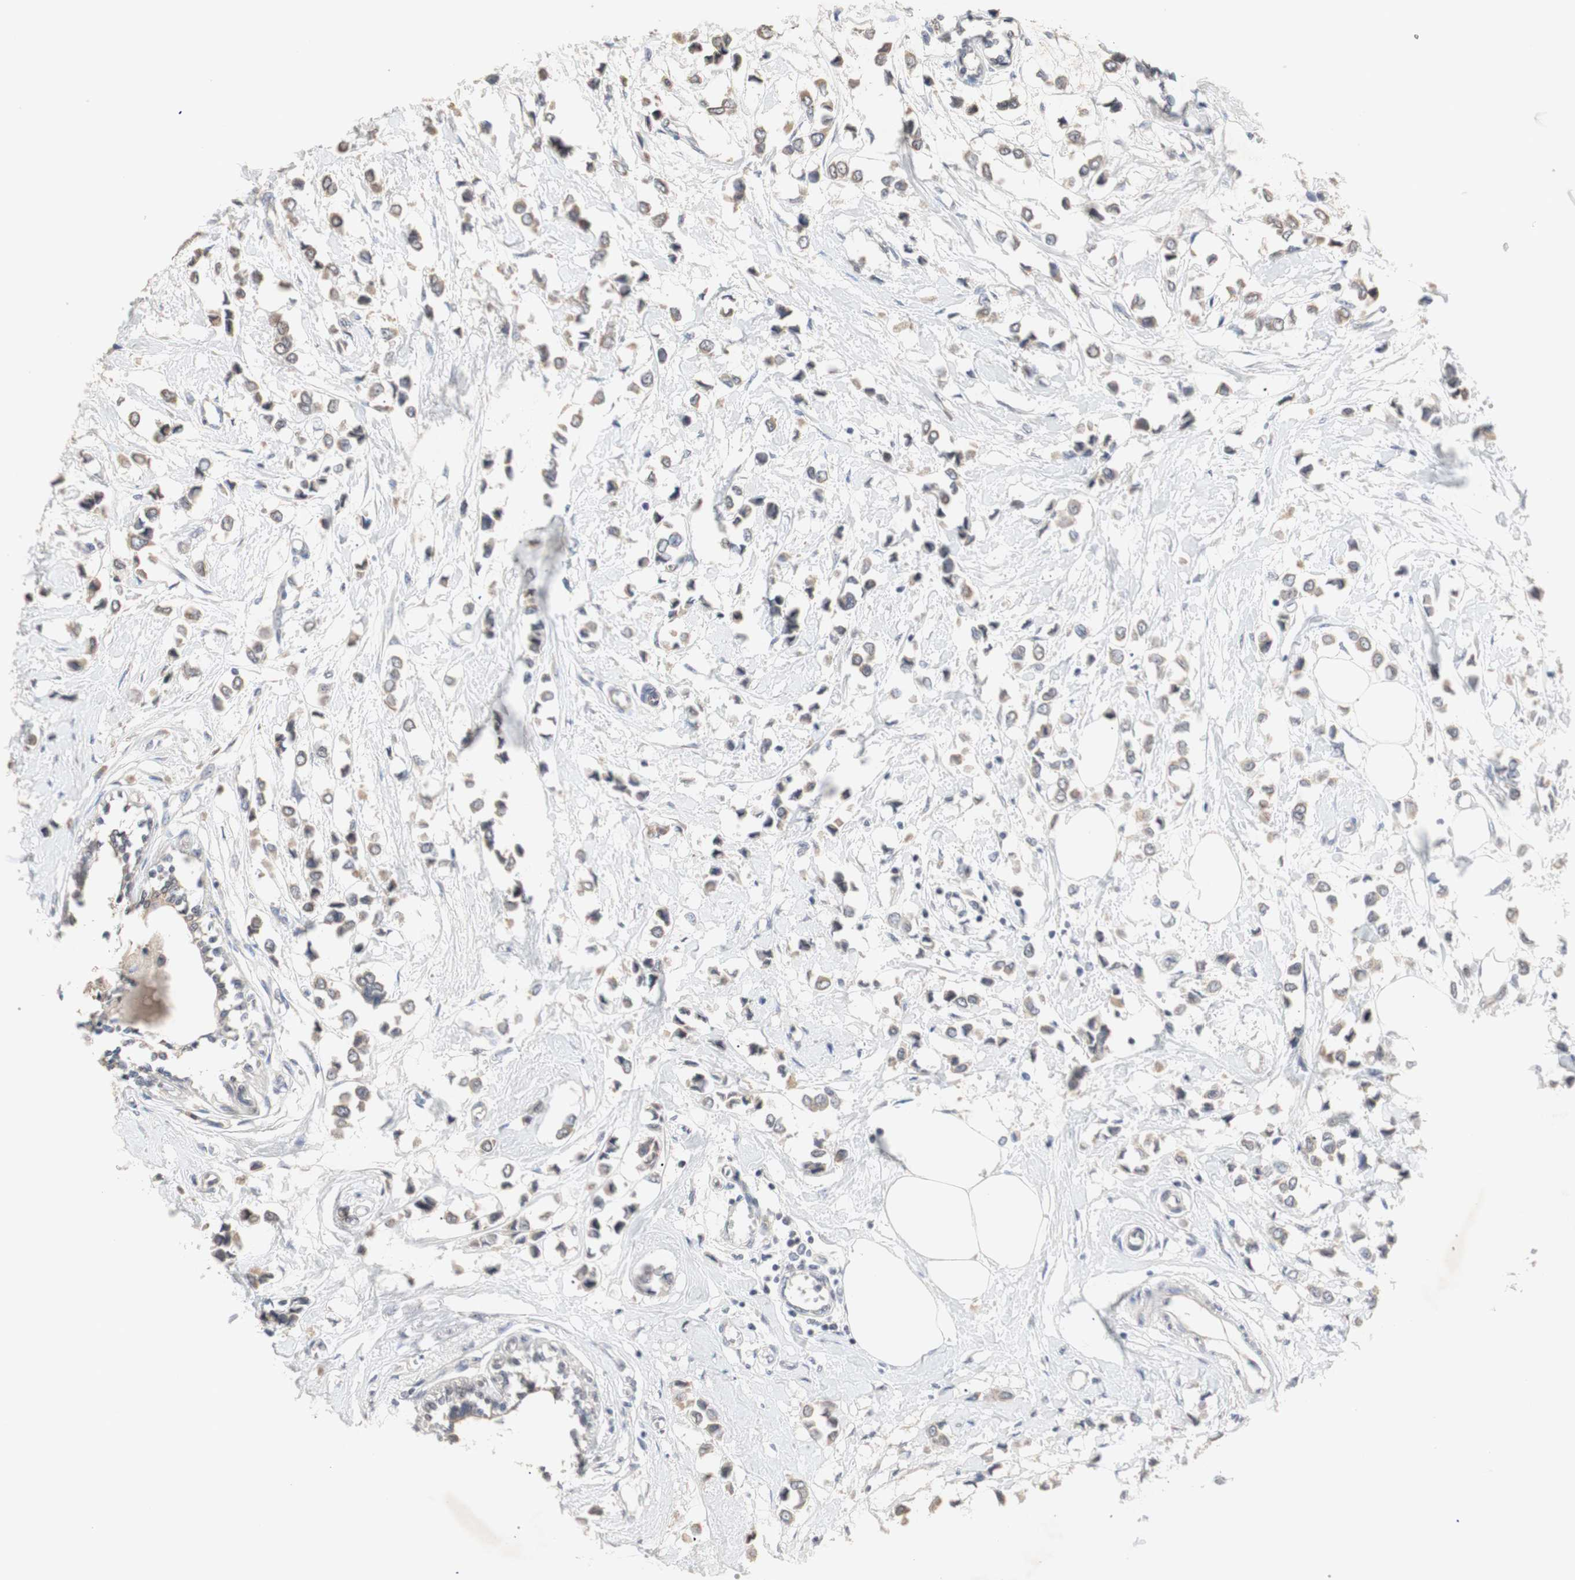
{"staining": {"intensity": "weak", "quantity": ">75%", "location": "cytoplasmic/membranous"}, "tissue": "breast cancer", "cell_type": "Tumor cells", "image_type": "cancer", "snomed": [{"axis": "morphology", "description": "Lobular carcinoma"}, {"axis": "topography", "description": "Breast"}], "caption": "Immunohistochemistry (IHC) (DAB) staining of human breast cancer exhibits weak cytoplasmic/membranous protein expression in about >75% of tumor cells.", "gene": "FOSB", "patient": {"sex": "female", "age": 51}}